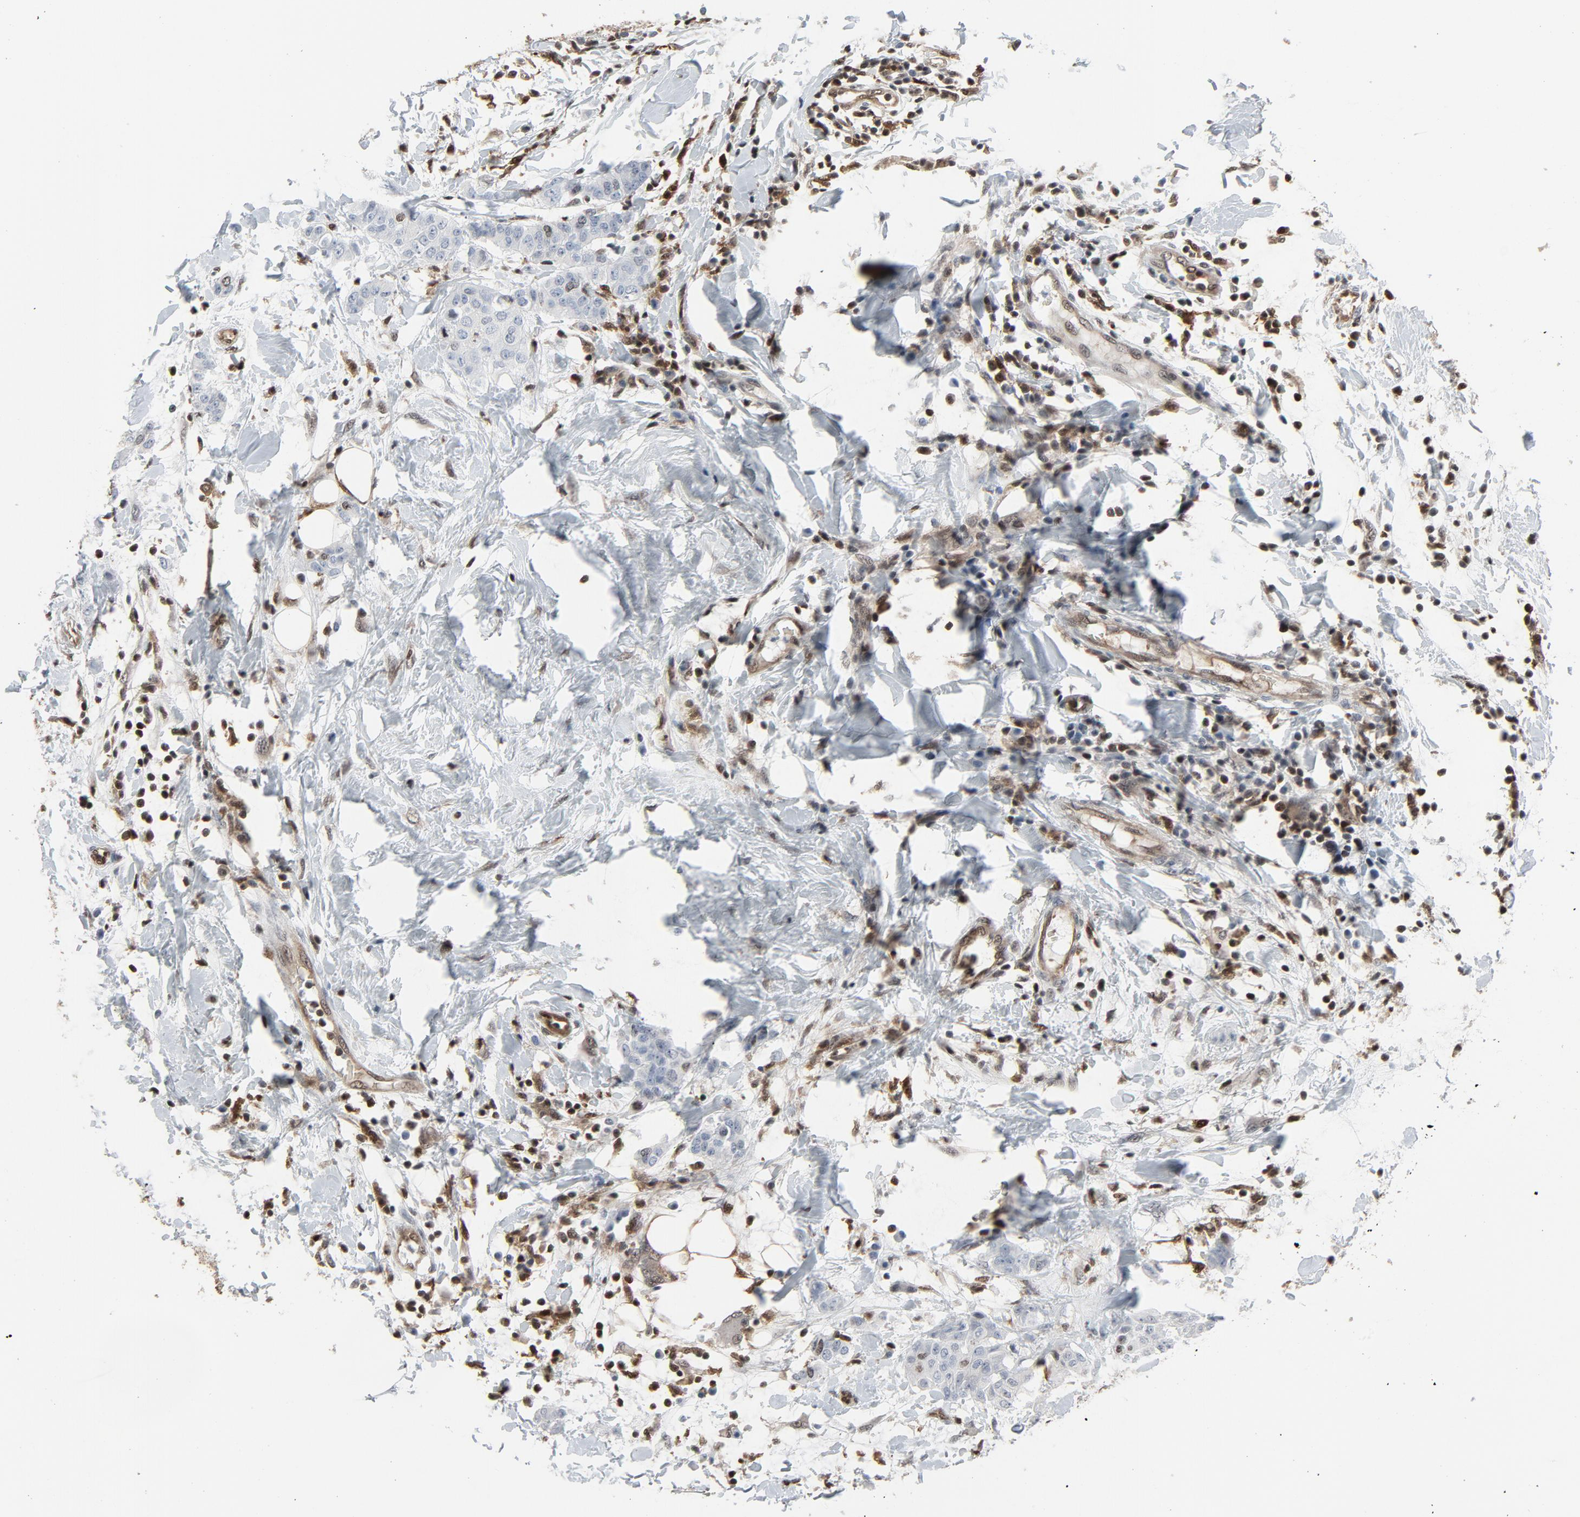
{"staining": {"intensity": "negative", "quantity": "none", "location": "none"}, "tissue": "breast cancer", "cell_type": "Tumor cells", "image_type": "cancer", "snomed": [{"axis": "morphology", "description": "Duct carcinoma"}, {"axis": "topography", "description": "Breast"}], "caption": "Tumor cells show no significant protein expression in invasive ductal carcinoma (breast).", "gene": "STAT5A", "patient": {"sex": "female", "age": 40}}